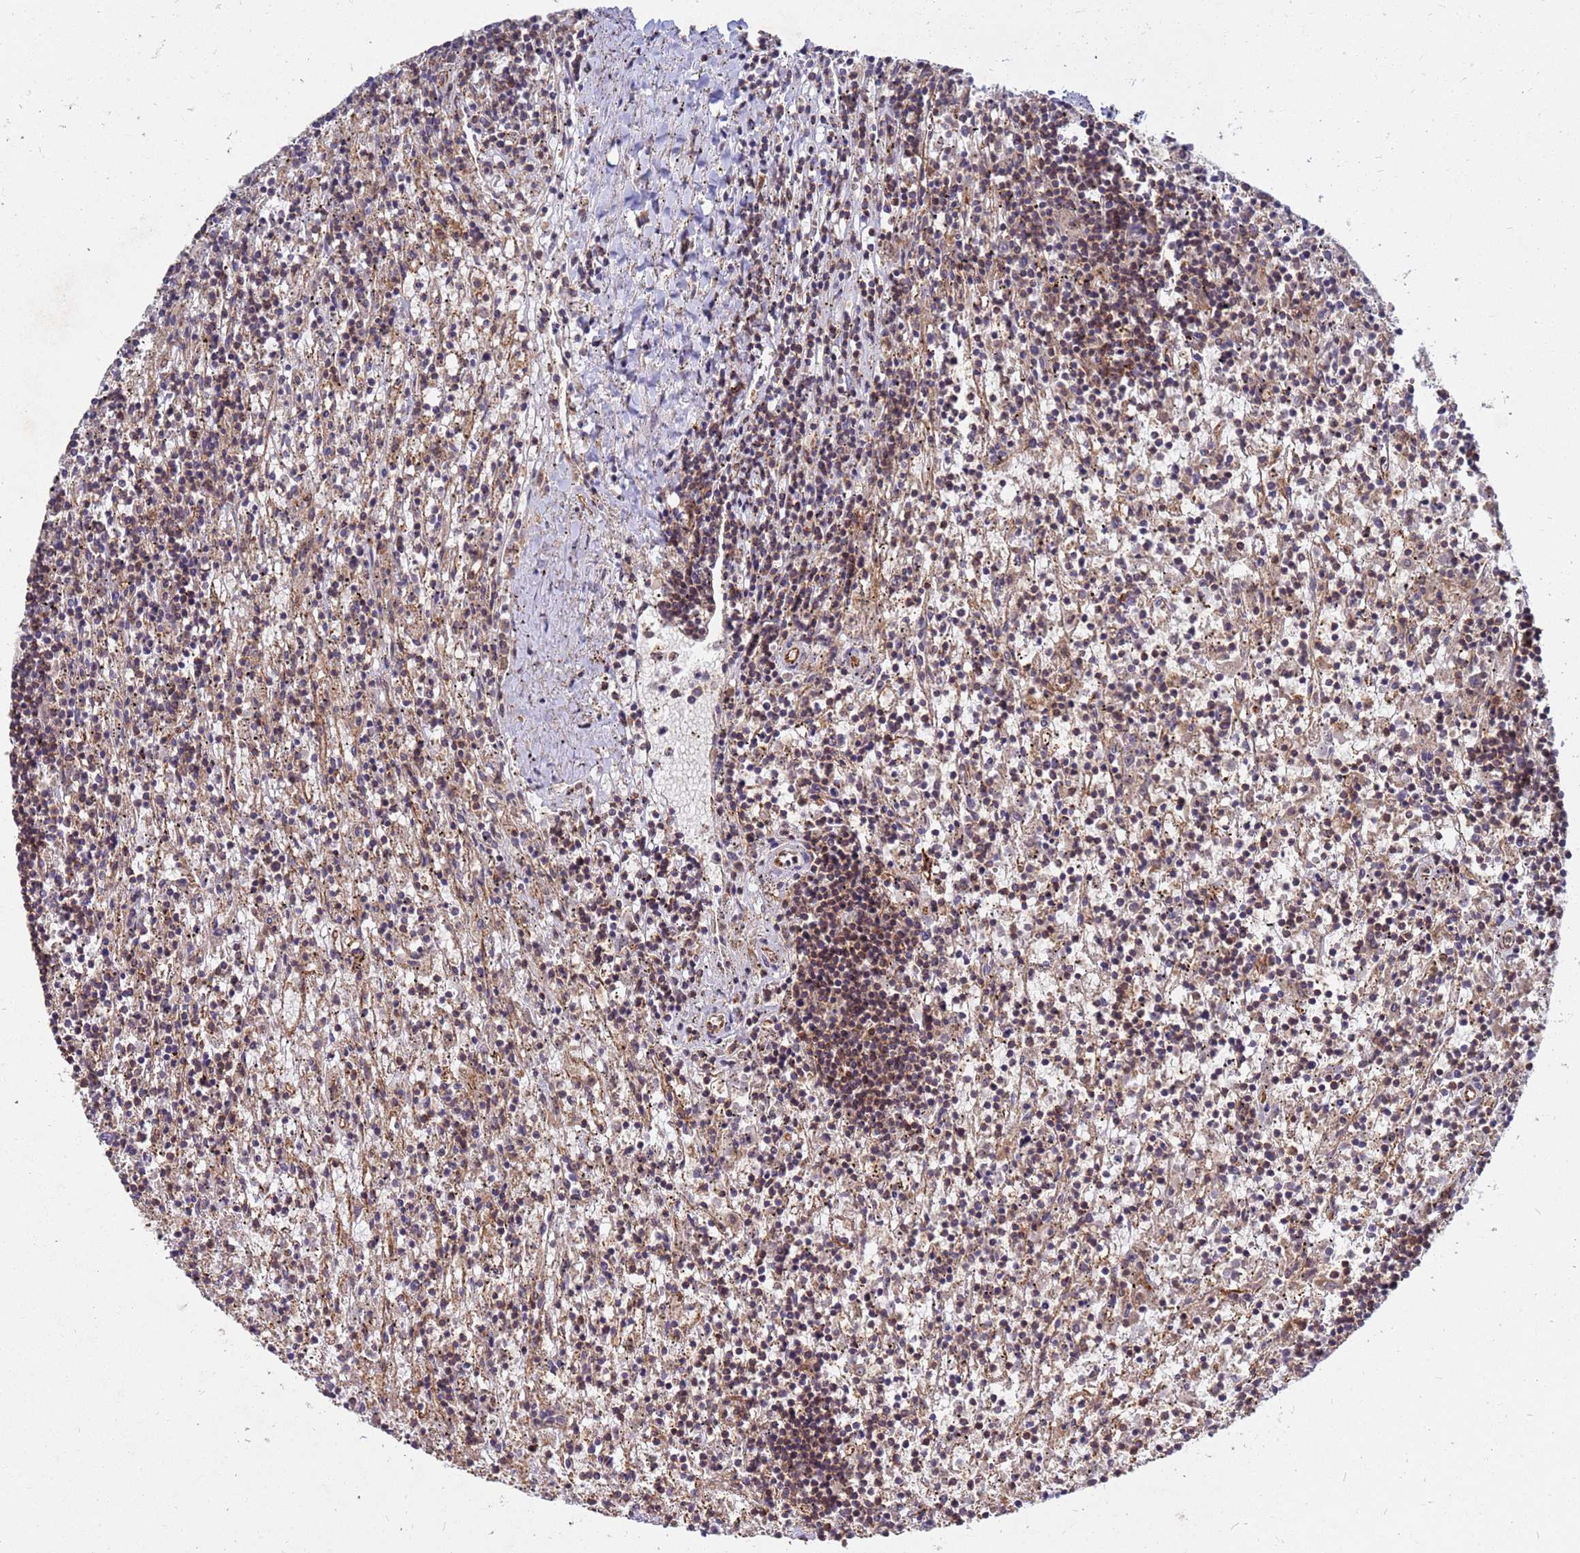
{"staining": {"intensity": "weak", "quantity": ">75%", "location": "cytoplasmic/membranous"}, "tissue": "lymphoma", "cell_type": "Tumor cells", "image_type": "cancer", "snomed": [{"axis": "morphology", "description": "Malignant lymphoma, non-Hodgkin's type, Low grade"}, {"axis": "topography", "description": "Spleen"}], "caption": "Immunohistochemistry photomicrograph of neoplastic tissue: human lymphoma stained using immunohistochemistry exhibits low levels of weak protein expression localized specifically in the cytoplasmic/membranous of tumor cells, appearing as a cytoplasmic/membranous brown color.", "gene": "CDC34", "patient": {"sex": "male", "age": 76}}